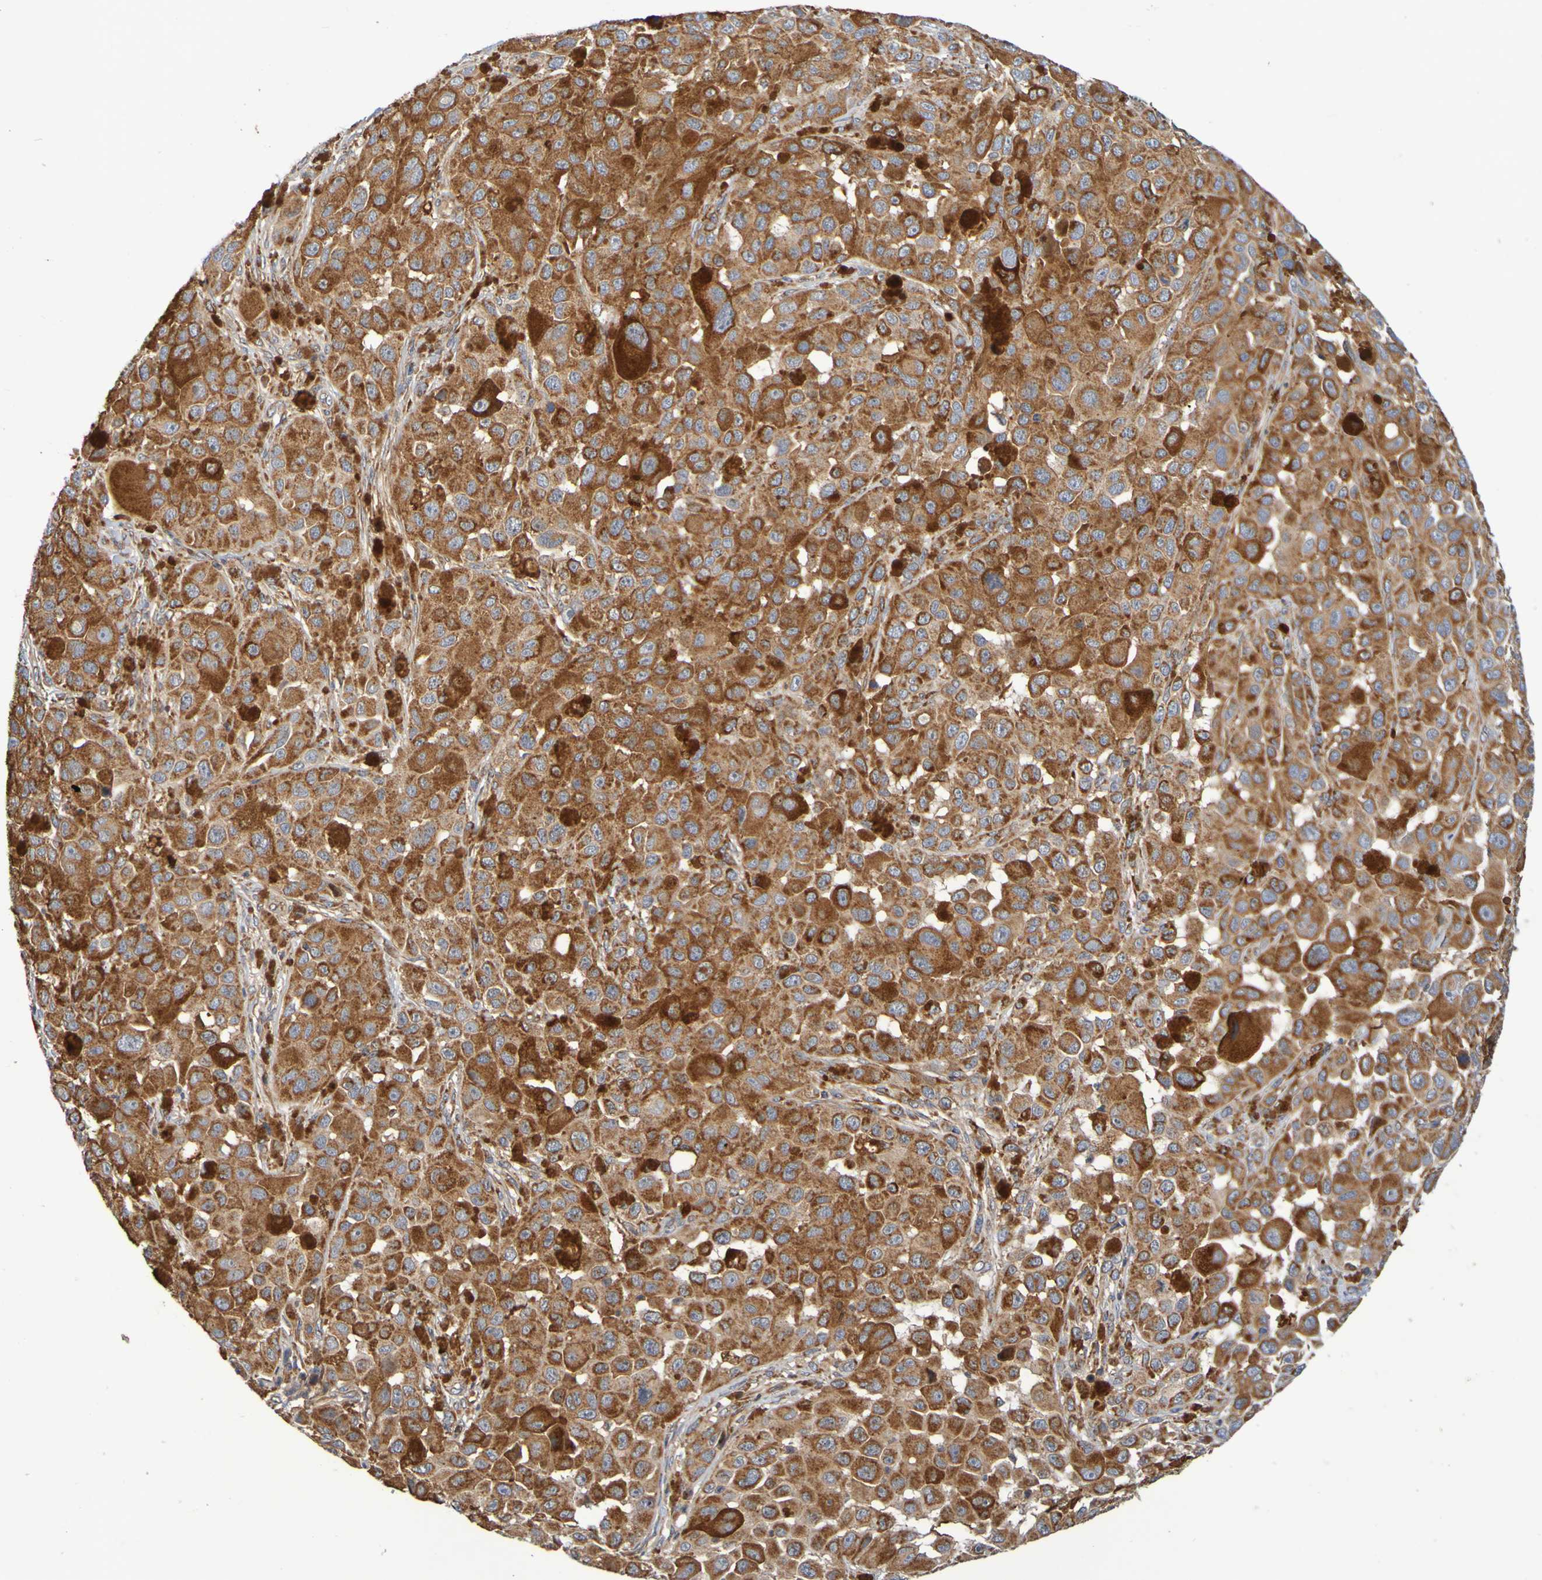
{"staining": {"intensity": "strong", "quantity": ">75%", "location": "cytoplasmic/membranous"}, "tissue": "melanoma", "cell_type": "Tumor cells", "image_type": "cancer", "snomed": [{"axis": "morphology", "description": "Malignant melanoma, NOS"}, {"axis": "topography", "description": "Skin"}], "caption": "DAB immunohistochemical staining of human melanoma demonstrates strong cytoplasmic/membranous protein staining in approximately >75% of tumor cells. (Brightfield microscopy of DAB IHC at high magnification).", "gene": "CCDC51", "patient": {"sex": "male", "age": 96}}